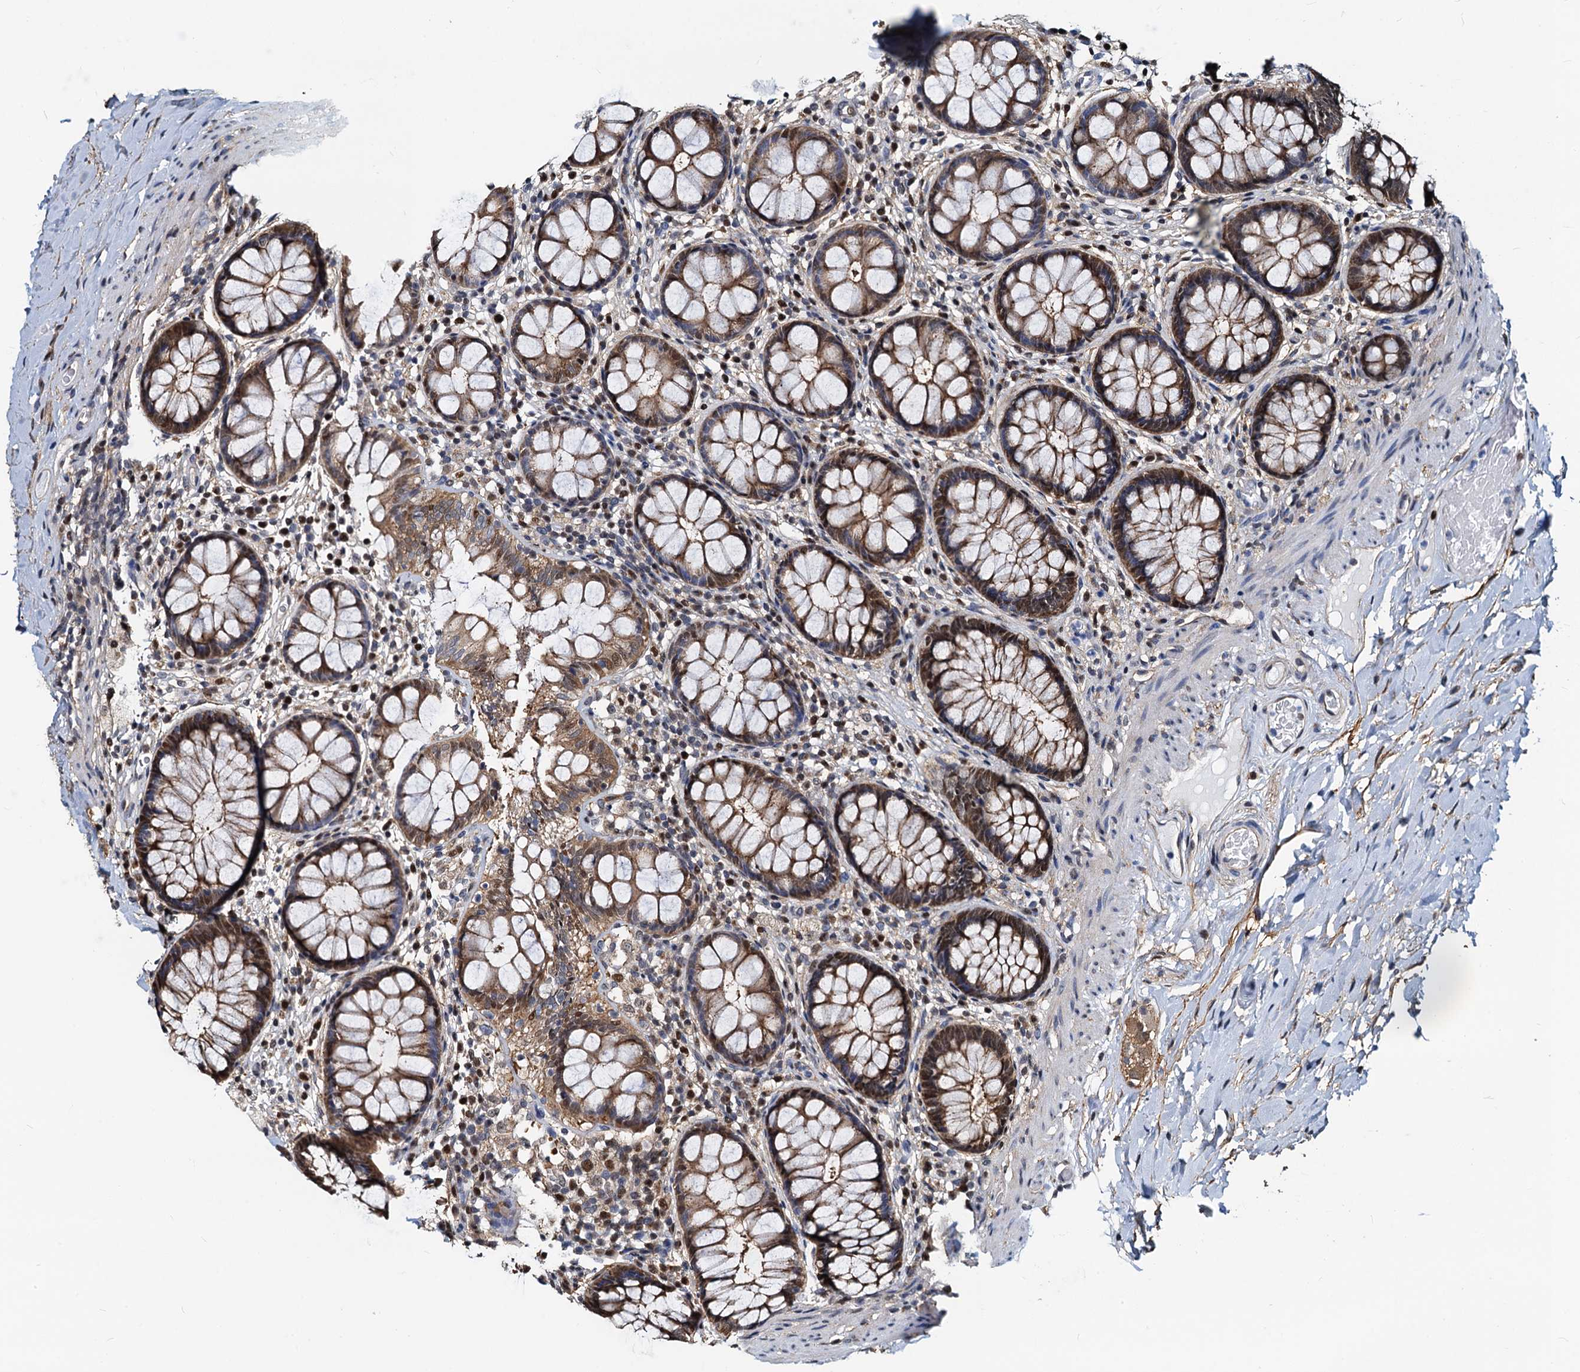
{"staining": {"intensity": "moderate", "quantity": "25%-75%", "location": "cytoplasmic/membranous,nuclear"}, "tissue": "rectum", "cell_type": "Glandular cells", "image_type": "normal", "snomed": [{"axis": "morphology", "description": "Normal tissue, NOS"}, {"axis": "topography", "description": "Rectum"}], "caption": "Immunohistochemical staining of benign rectum displays 25%-75% levels of moderate cytoplasmic/membranous,nuclear protein expression in about 25%-75% of glandular cells.", "gene": "PTGES3", "patient": {"sex": "male", "age": 83}}